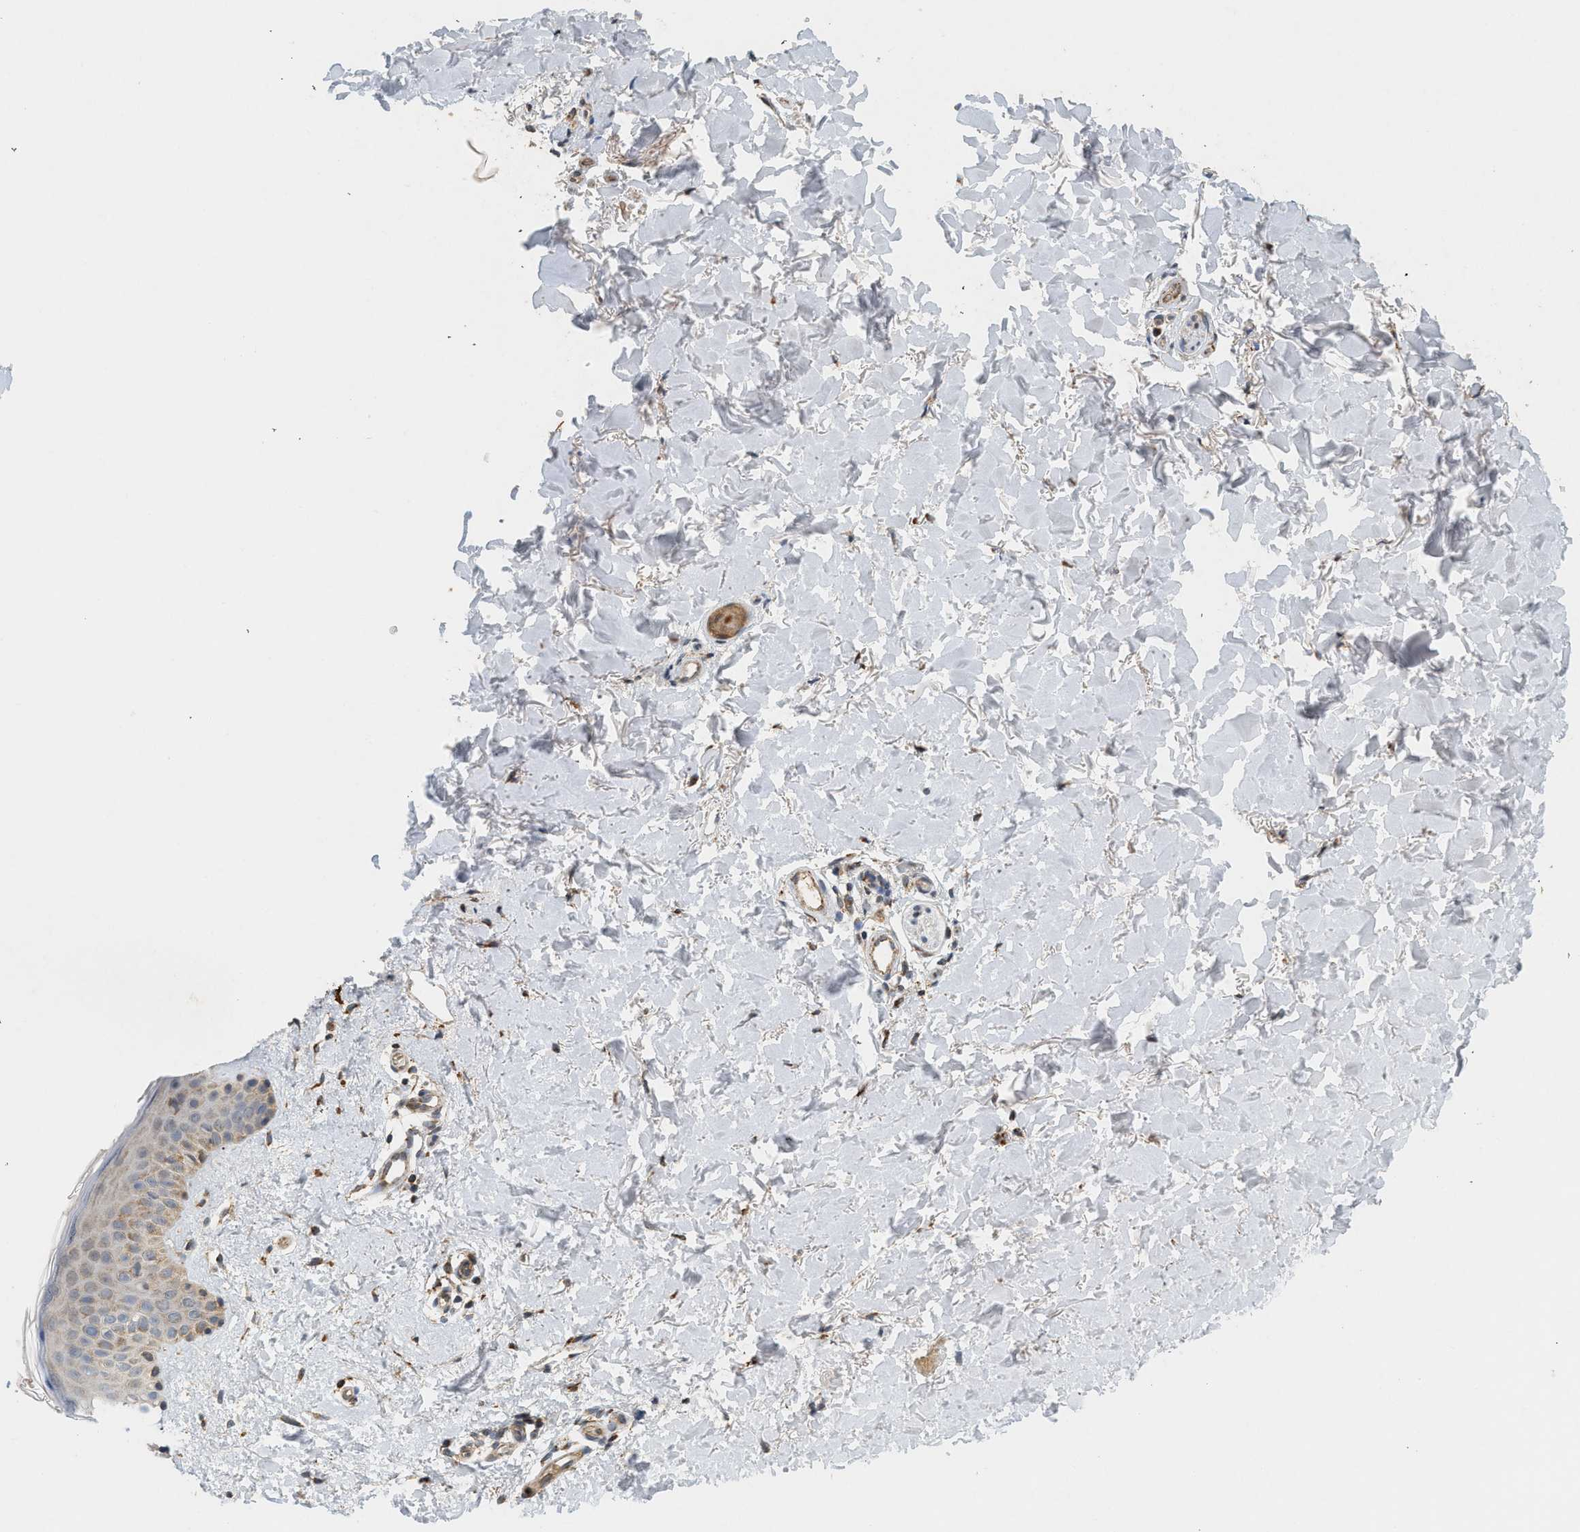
{"staining": {"intensity": "moderate", "quantity": "25%-75%", "location": "cytoplasmic/membranous"}, "tissue": "skin", "cell_type": "Fibroblasts", "image_type": "normal", "snomed": [{"axis": "morphology", "description": "Normal tissue, NOS"}, {"axis": "topography", "description": "Skin"}], "caption": "Human skin stained with a protein marker exhibits moderate staining in fibroblasts.", "gene": "MCU", "patient": {"sex": "male", "age": 40}}